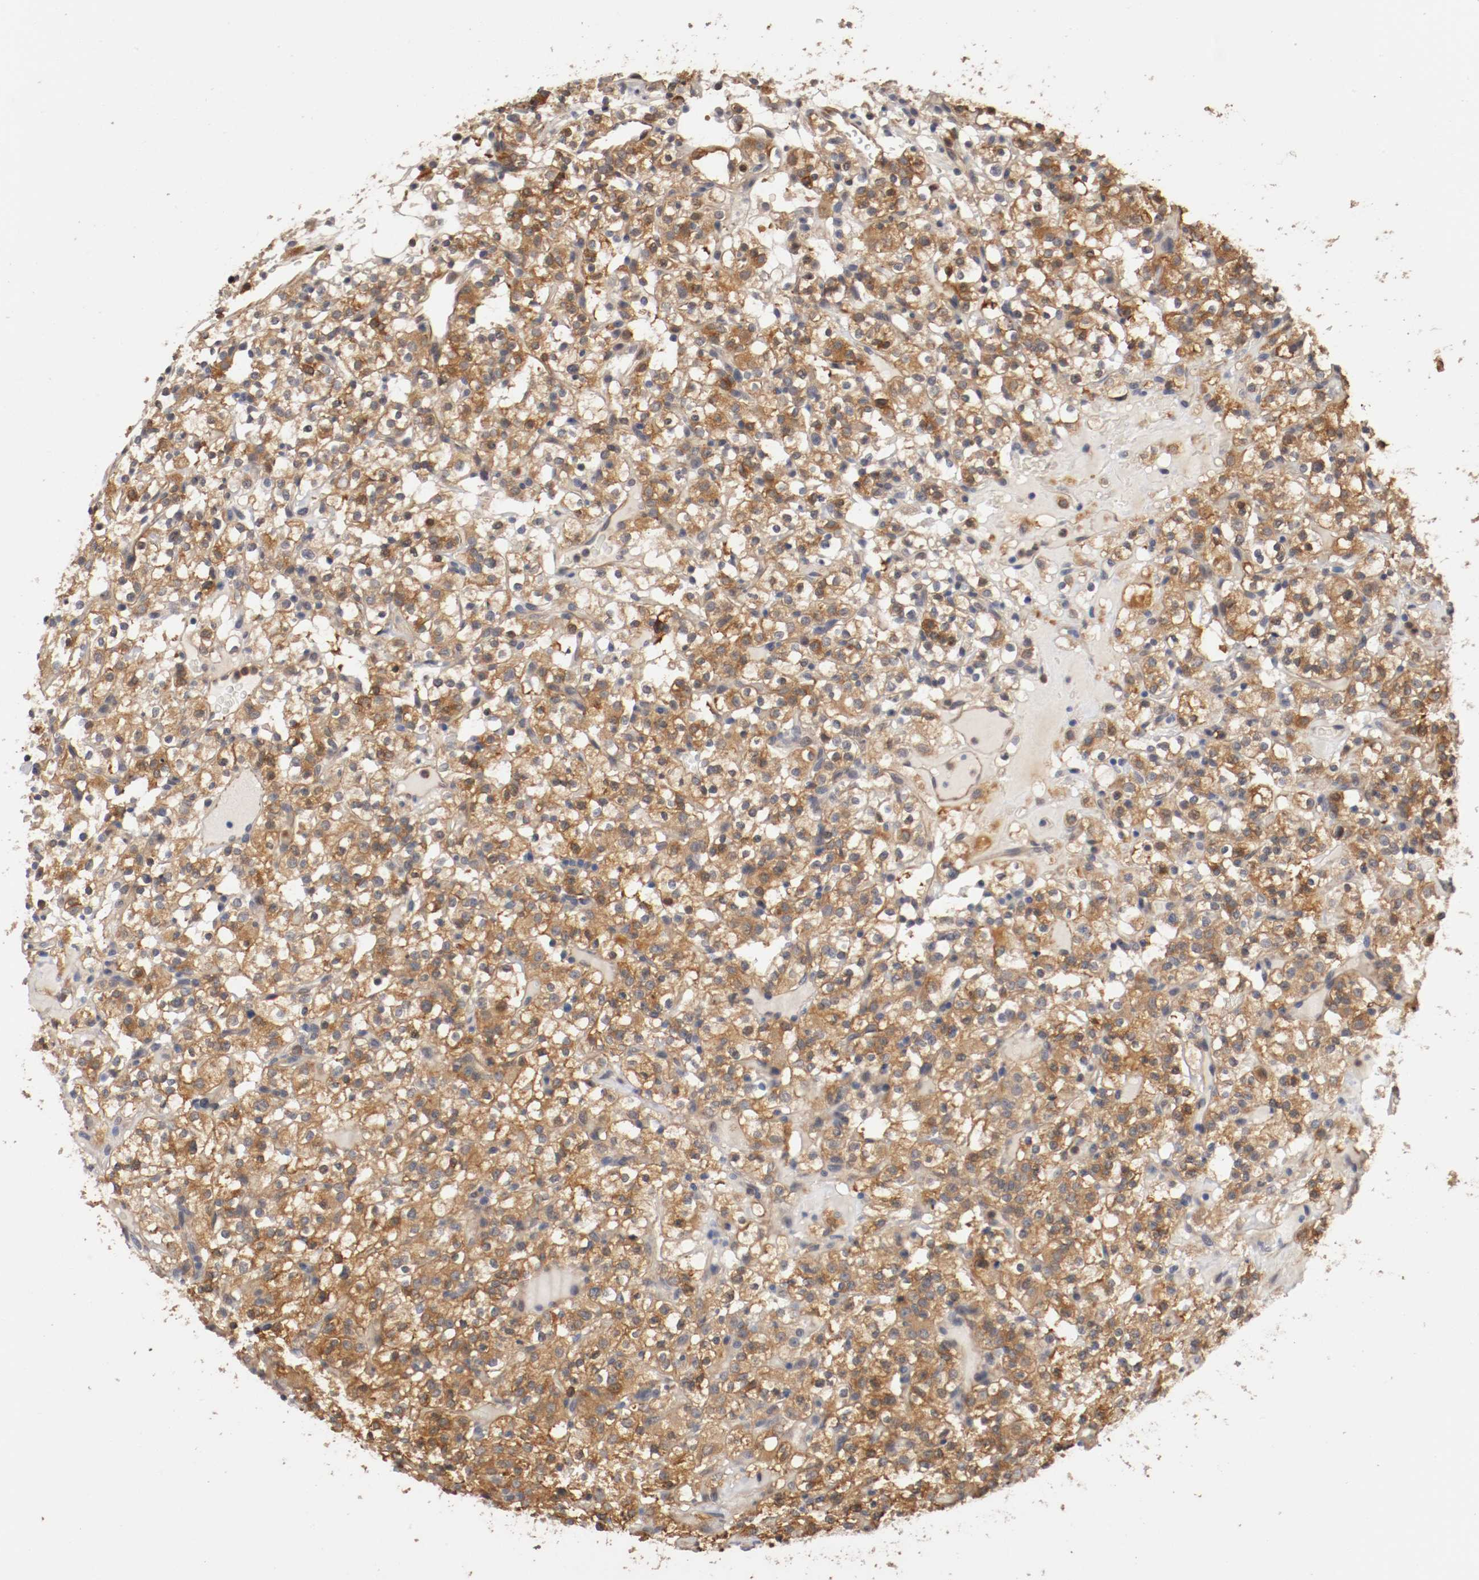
{"staining": {"intensity": "moderate", "quantity": ">75%", "location": "cytoplasmic/membranous"}, "tissue": "renal cancer", "cell_type": "Tumor cells", "image_type": "cancer", "snomed": [{"axis": "morphology", "description": "Normal tissue, NOS"}, {"axis": "morphology", "description": "Adenocarcinoma, NOS"}, {"axis": "topography", "description": "Kidney"}], "caption": "An image showing moderate cytoplasmic/membranous staining in approximately >75% of tumor cells in adenocarcinoma (renal), as visualized by brown immunohistochemical staining.", "gene": "RBM23", "patient": {"sex": "female", "age": 72}}